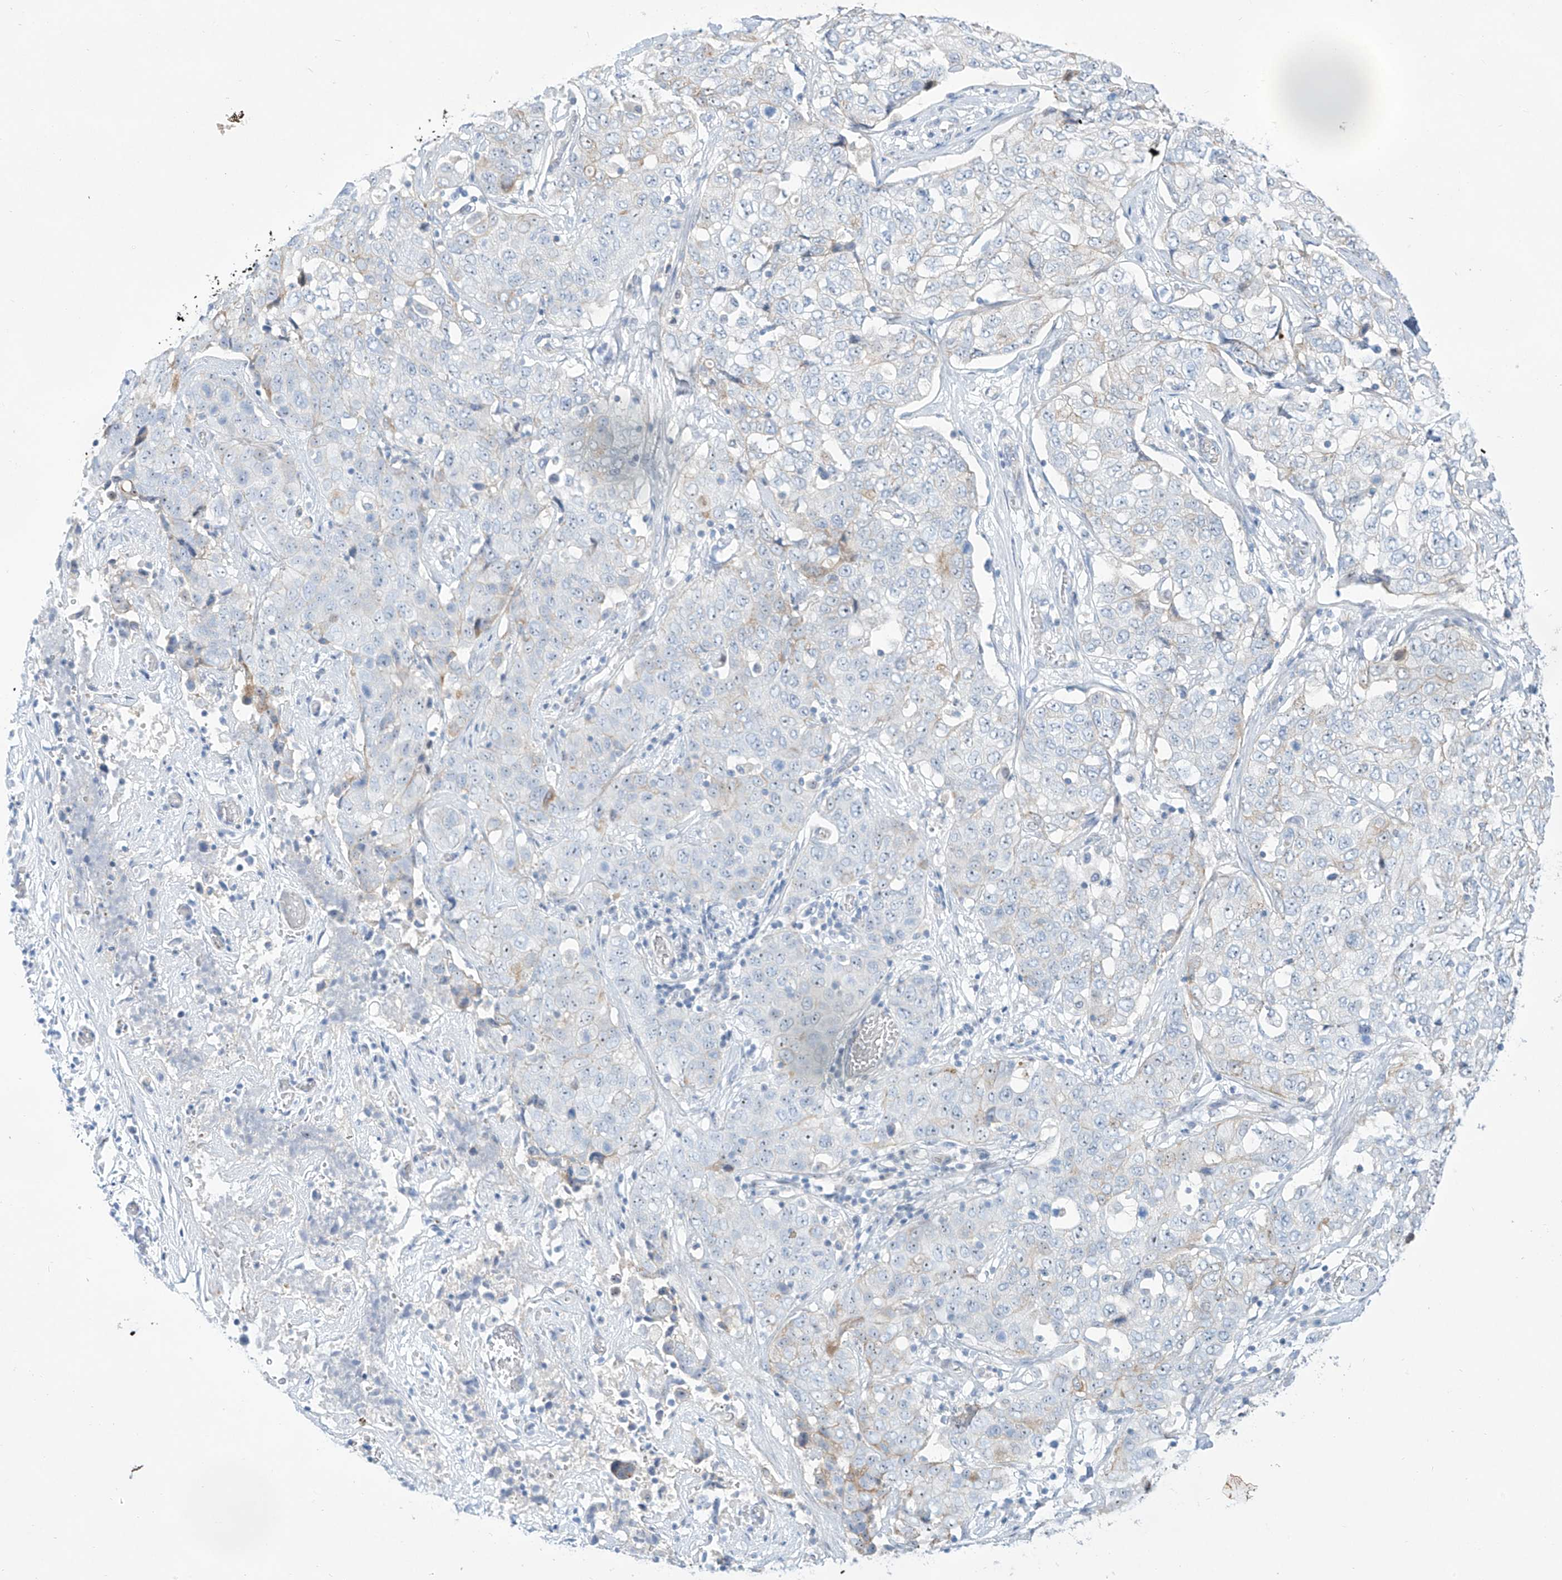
{"staining": {"intensity": "negative", "quantity": "none", "location": "none"}, "tissue": "stomach cancer", "cell_type": "Tumor cells", "image_type": "cancer", "snomed": [{"axis": "morphology", "description": "Normal tissue, NOS"}, {"axis": "morphology", "description": "Adenocarcinoma, NOS"}, {"axis": "topography", "description": "Lymph node"}, {"axis": "topography", "description": "Stomach"}], "caption": "Immunohistochemistry (IHC) of adenocarcinoma (stomach) demonstrates no expression in tumor cells.", "gene": "SNU13", "patient": {"sex": "male", "age": 48}}